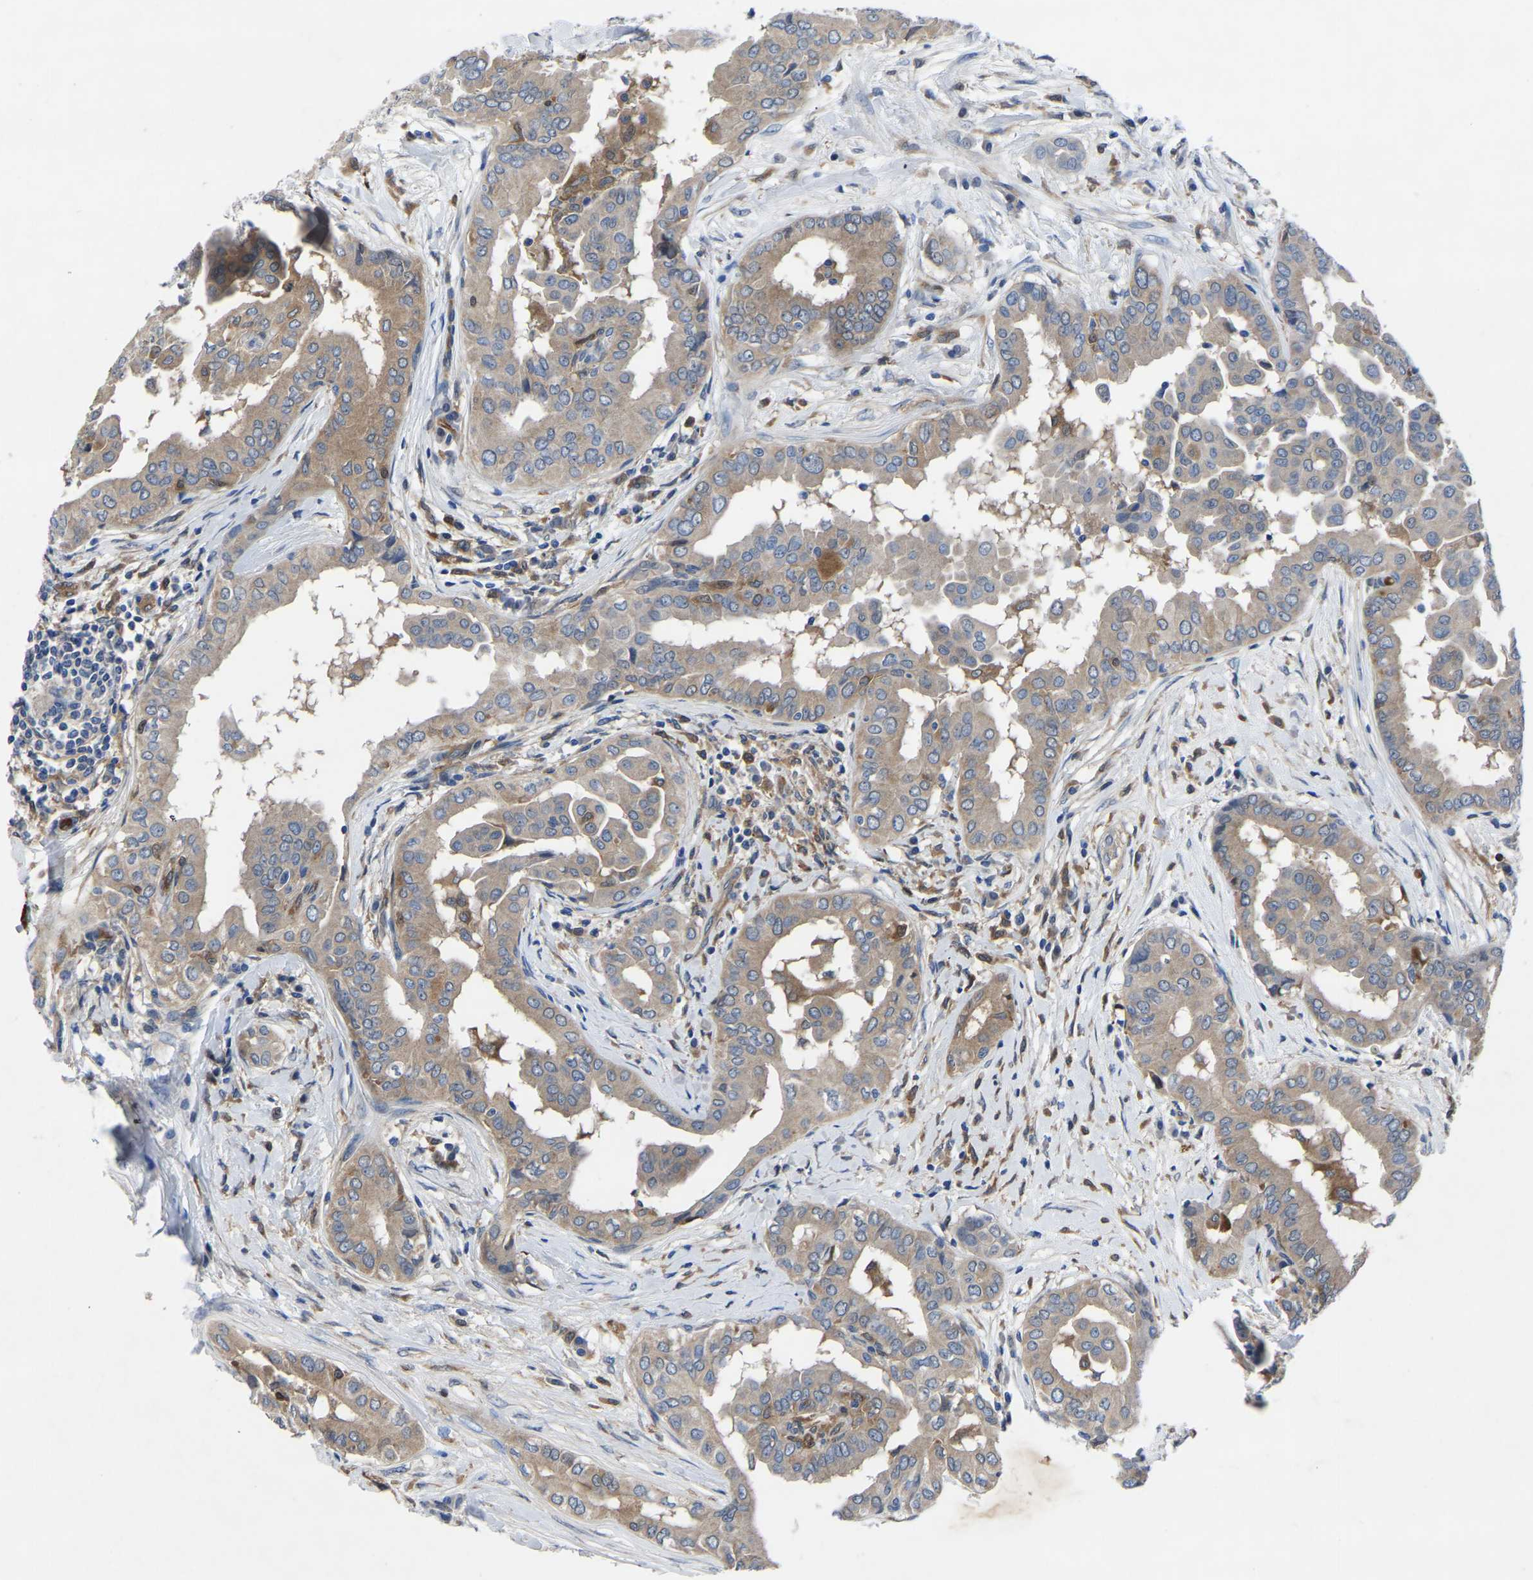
{"staining": {"intensity": "weak", "quantity": ">75%", "location": "cytoplasmic/membranous"}, "tissue": "thyroid cancer", "cell_type": "Tumor cells", "image_type": "cancer", "snomed": [{"axis": "morphology", "description": "Papillary adenocarcinoma, NOS"}, {"axis": "topography", "description": "Thyroid gland"}], "caption": "IHC histopathology image of papillary adenocarcinoma (thyroid) stained for a protein (brown), which demonstrates low levels of weak cytoplasmic/membranous staining in approximately >75% of tumor cells.", "gene": "ATG2B", "patient": {"sex": "male", "age": 33}}